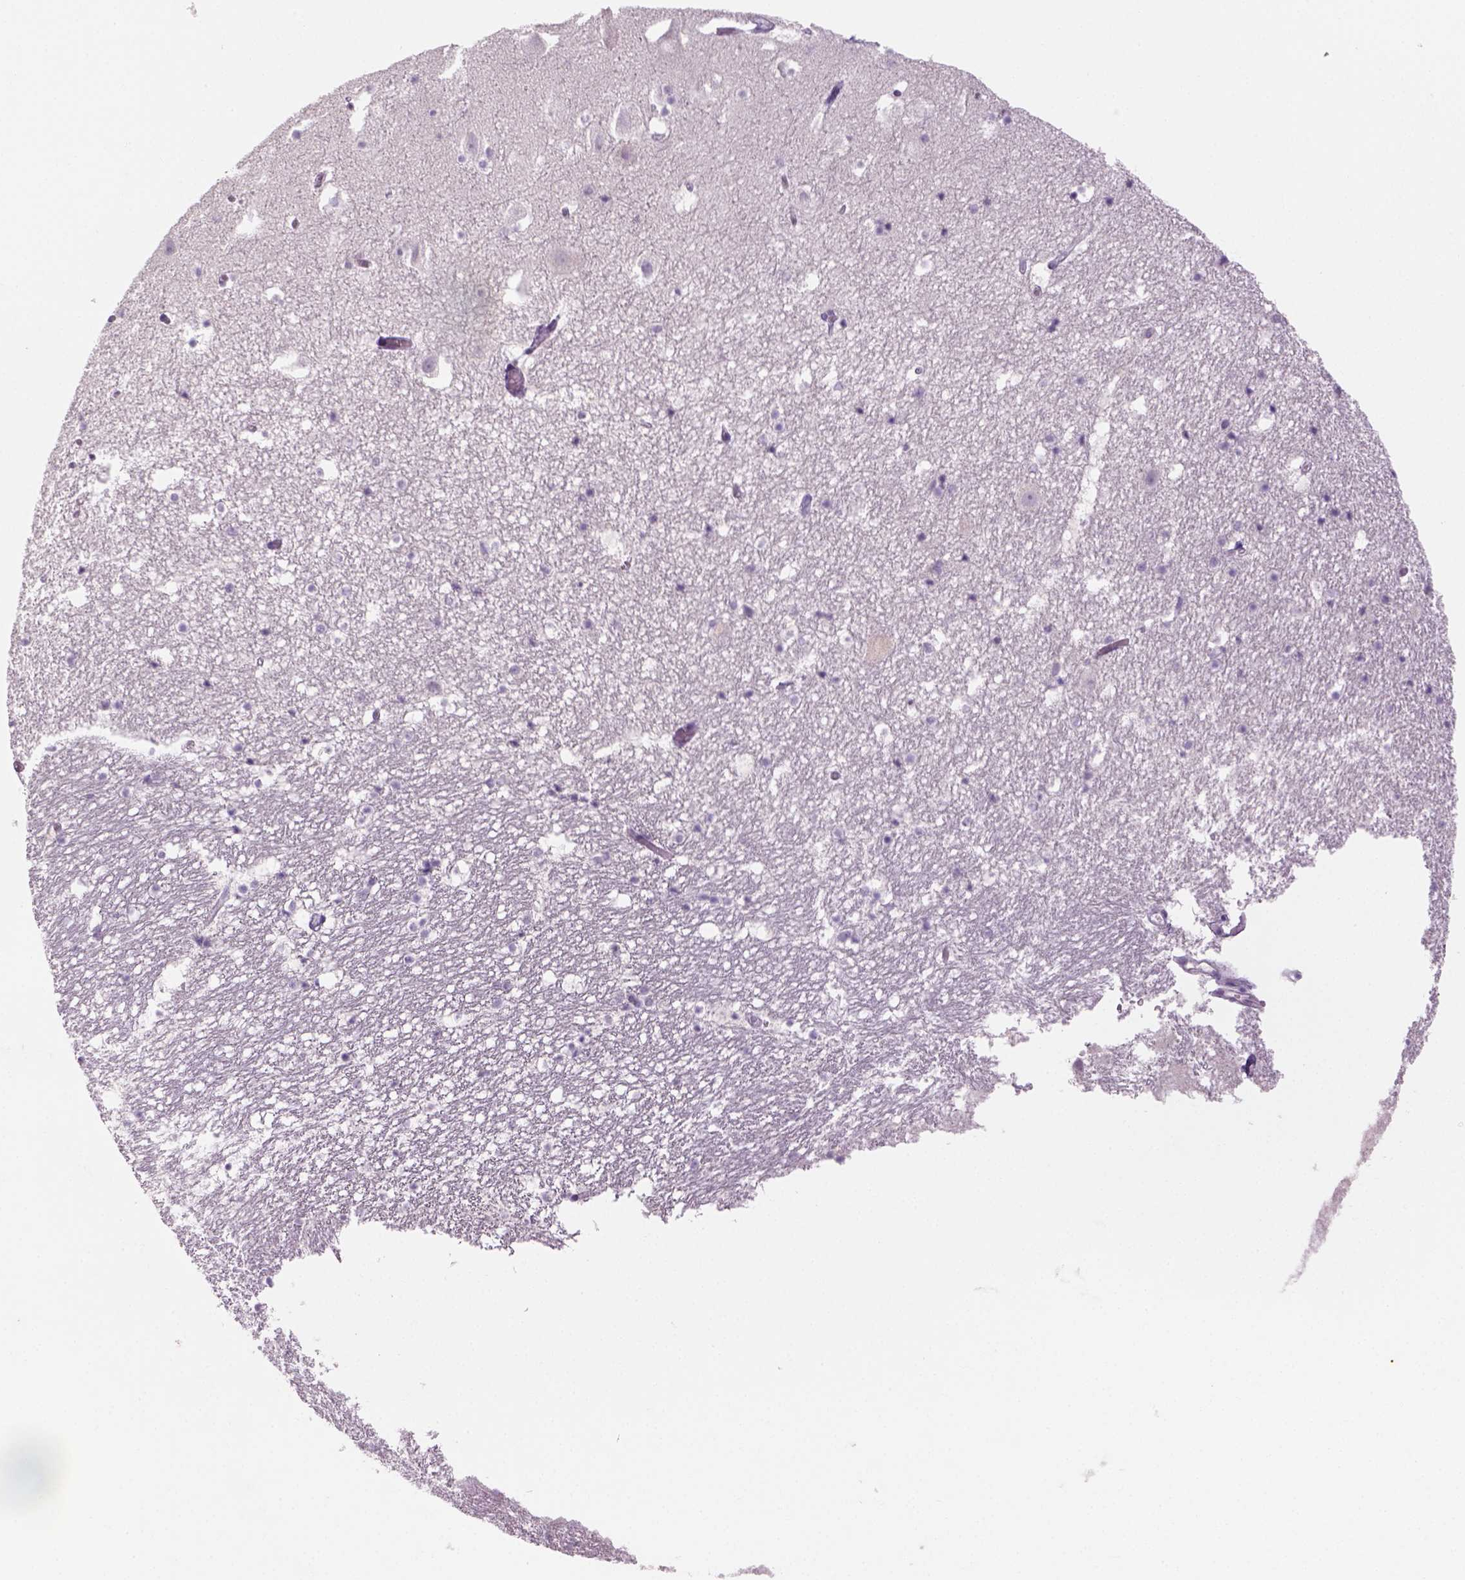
{"staining": {"intensity": "negative", "quantity": "none", "location": "none"}, "tissue": "hippocampus", "cell_type": "Glial cells", "image_type": "normal", "snomed": [{"axis": "morphology", "description": "Normal tissue, NOS"}, {"axis": "topography", "description": "Hippocampus"}], "caption": "A photomicrograph of hippocampus stained for a protein shows no brown staining in glial cells. Brightfield microscopy of IHC stained with DAB (brown) and hematoxylin (blue), captured at high magnification.", "gene": "GFI1B", "patient": {"sex": "male", "age": 26}}